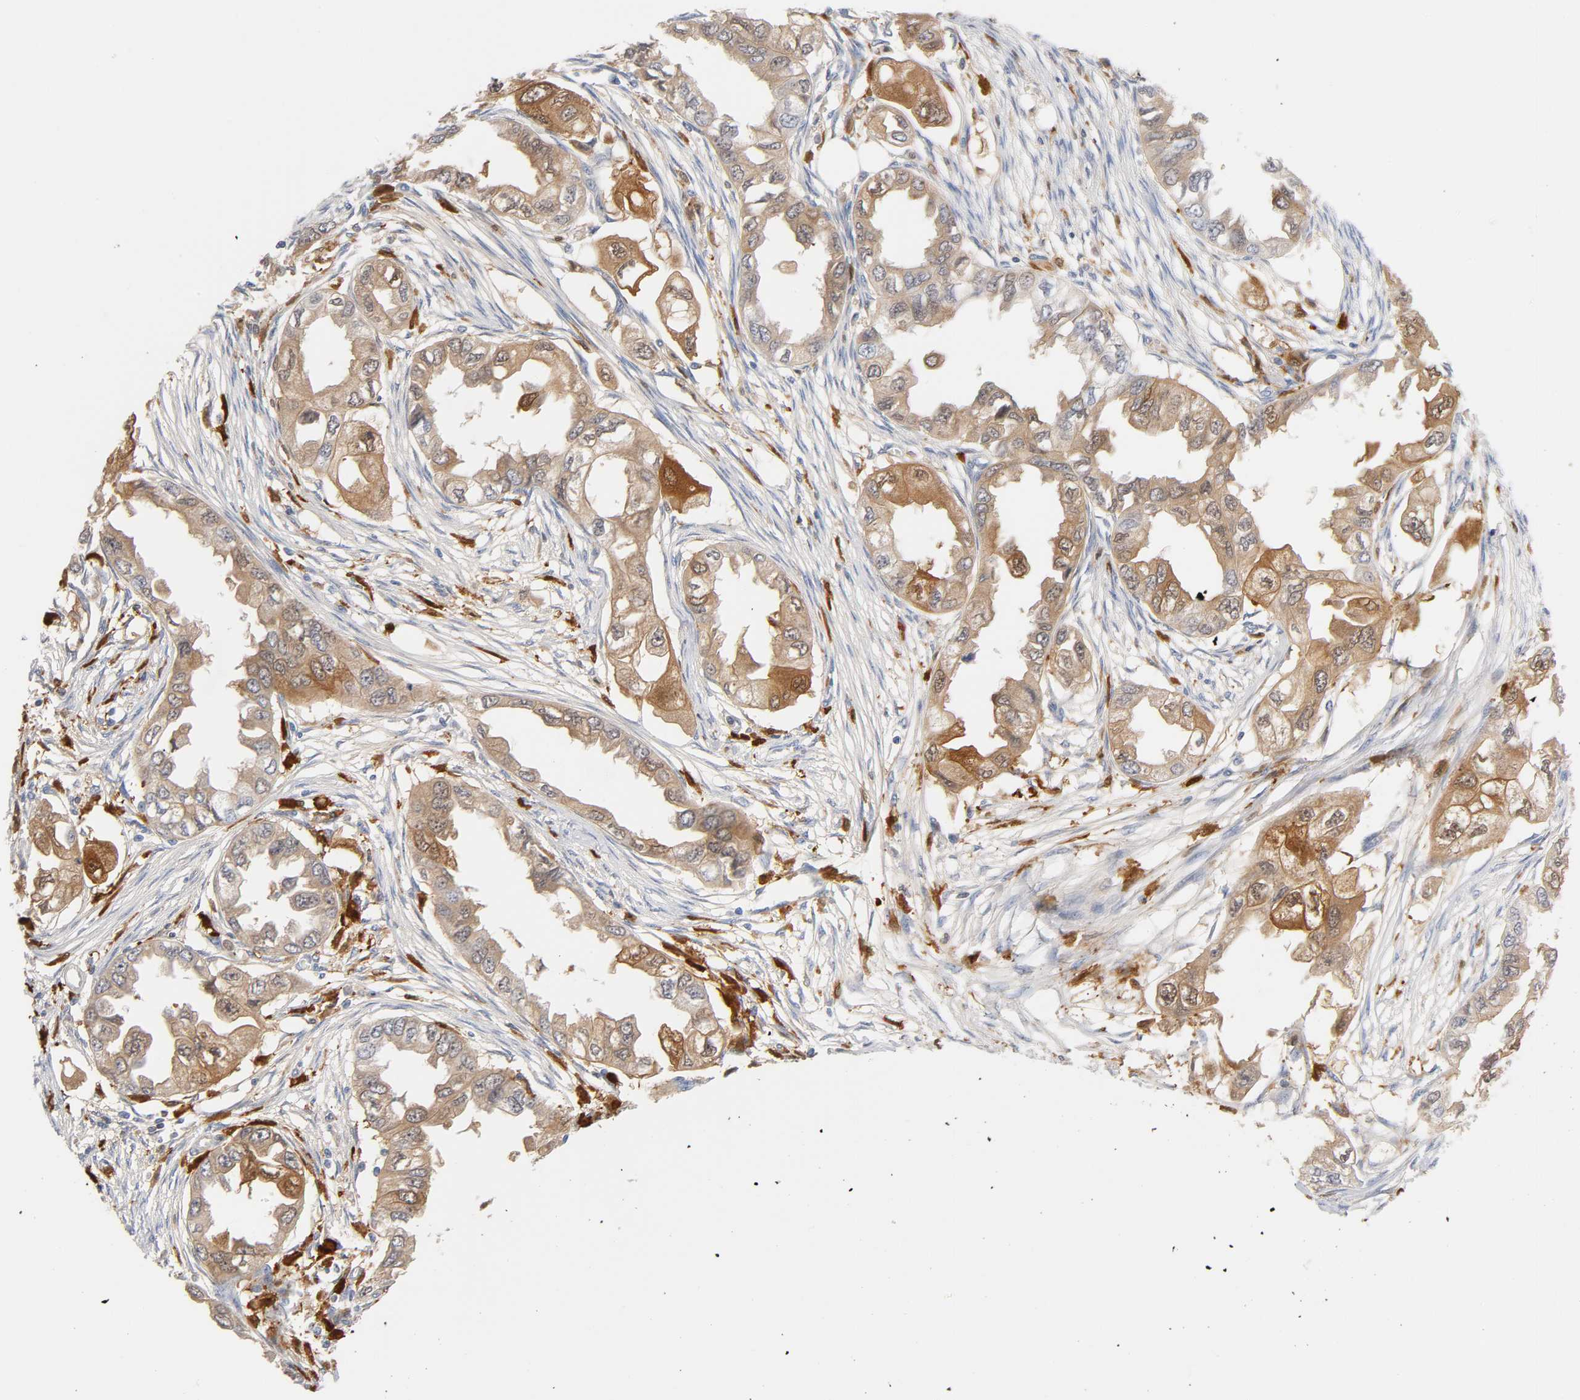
{"staining": {"intensity": "moderate", "quantity": ">75%", "location": "cytoplasmic/membranous,nuclear"}, "tissue": "endometrial cancer", "cell_type": "Tumor cells", "image_type": "cancer", "snomed": [{"axis": "morphology", "description": "Adenocarcinoma, NOS"}, {"axis": "topography", "description": "Endometrium"}], "caption": "Protein staining demonstrates moderate cytoplasmic/membranous and nuclear expression in about >75% of tumor cells in endometrial adenocarcinoma.", "gene": "IL18", "patient": {"sex": "female", "age": 67}}